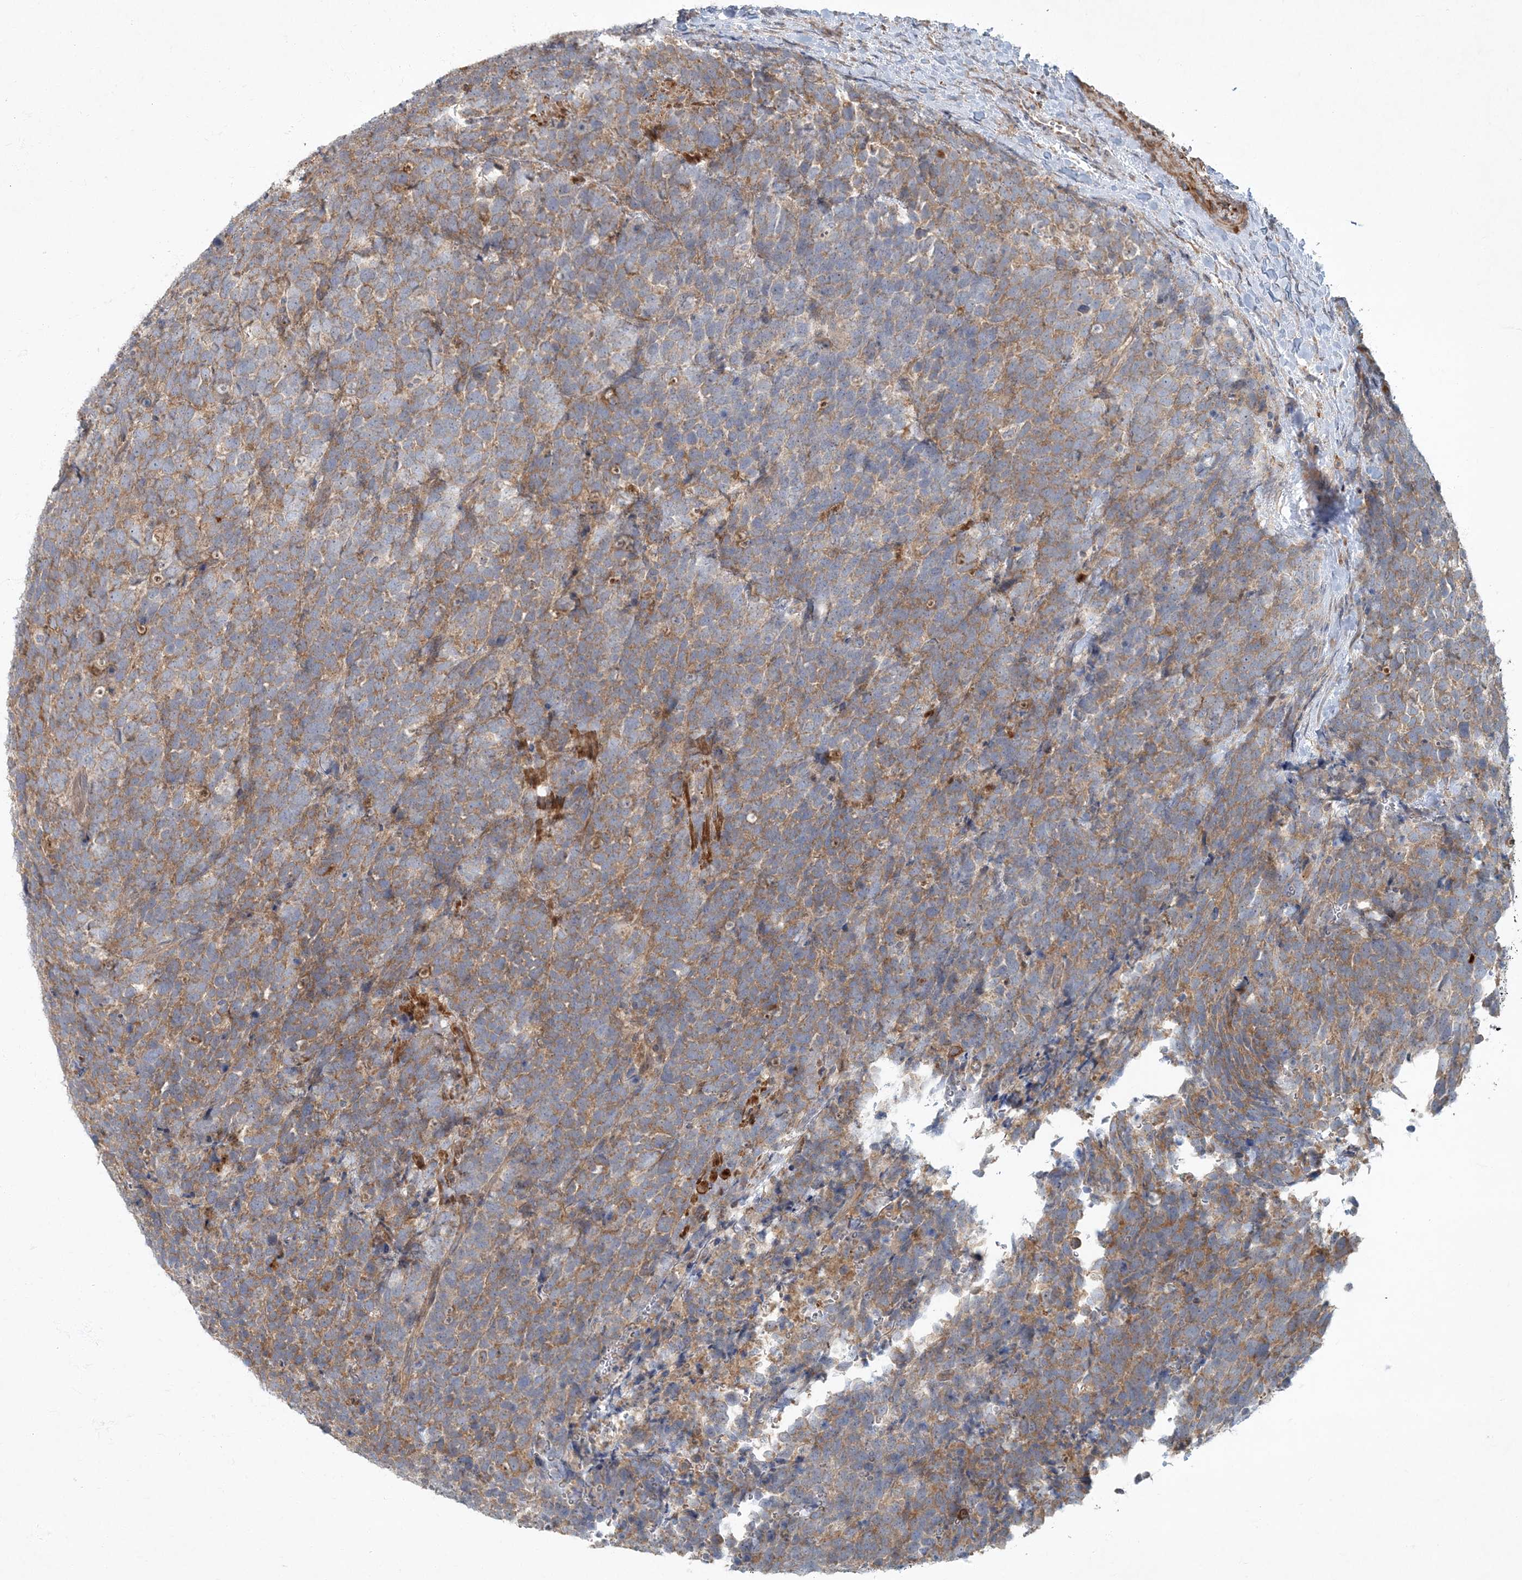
{"staining": {"intensity": "moderate", "quantity": "25%-75%", "location": "cytoplasmic/membranous"}, "tissue": "urothelial cancer", "cell_type": "Tumor cells", "image_type": "cancer", "snomed": [{"axis": "morphology", "description": "Urothelial carcinoma, High grade"}, {"axis": "topography", "description": "Urinary bladder"}], "caption": "Human urothelial cancer stained with a brown dye exhibits moderate cytoplasmic/membranous positive positivity in approximately 25%-75% of tumor cells.", "gene": "ARHGEF38", "patient": {"sex": "female", "age": 82}}